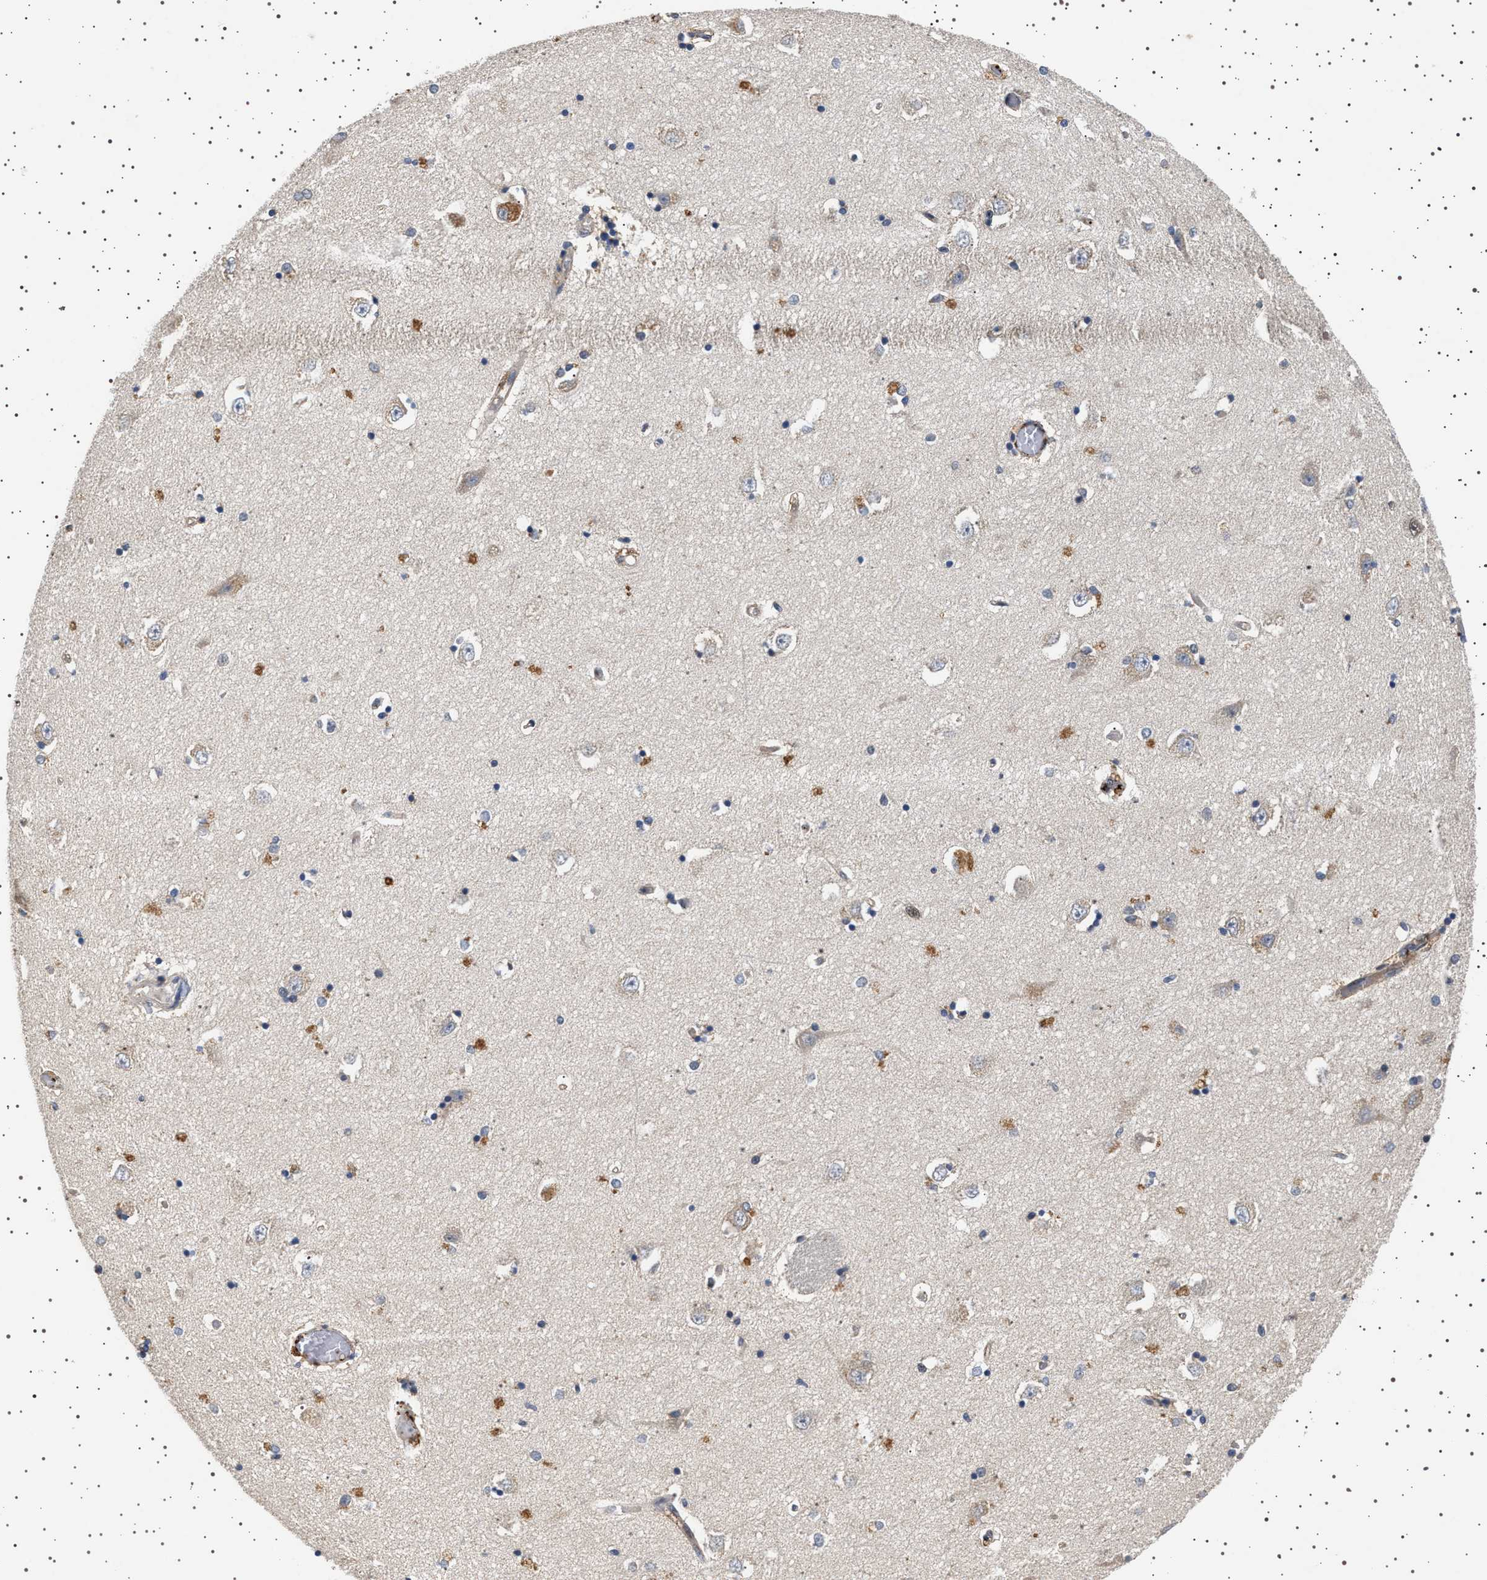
{"staining": {"intensity": "weak", "quantity": "<25%", "location": "cytoplasmic/membranous"}, "tissue": "hippocampus", "cell_type": "Glial cells", "image_type": "normal", "snomed": [{"axis": "morphology", "description": "Normal tissue, NOS"}, {"axis": "topography", "description": "Hippocampus"}], "caption": "High magnification brightfield microscopy of benign hippocampus stained with DAB (brown) and counterstained with hematoxylin (blue): glial cells show no significant positivity.", "gene": "FICD", "patient": {"sex": "male", "age": 45}}